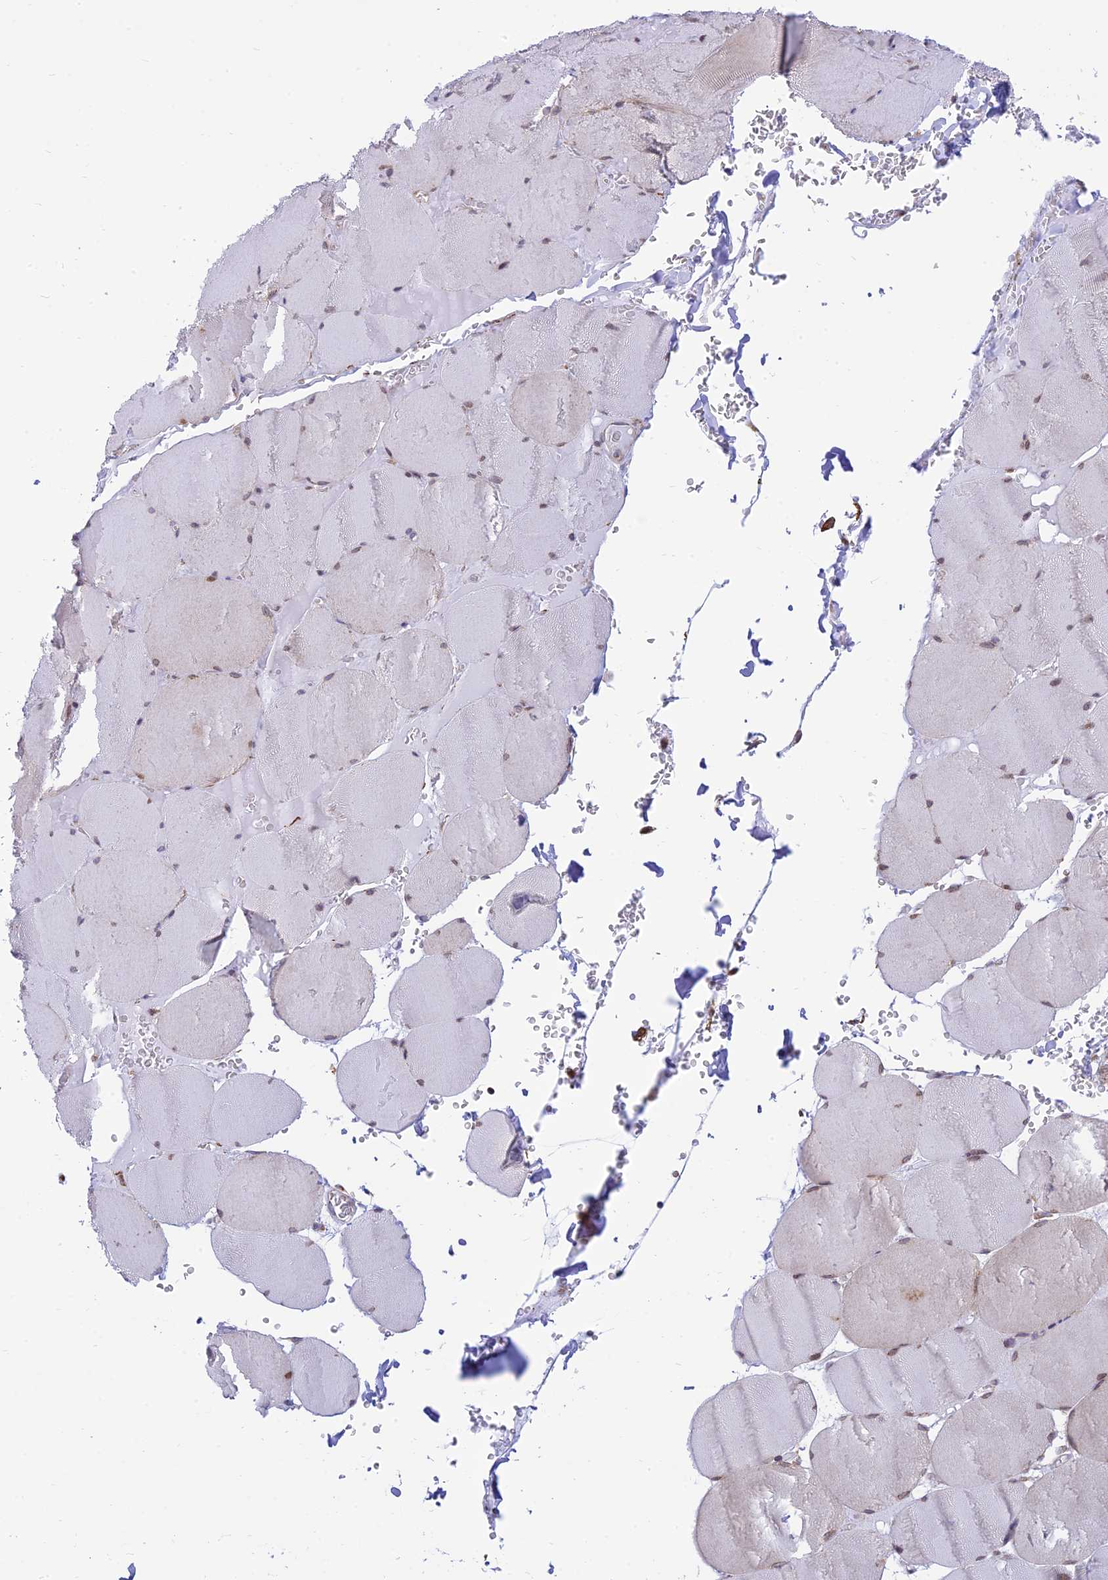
{"staining": {"intensity": "weak", "quantity": "25%-75%", "location": "nuclear"}, "tissue": "skeletal muscle", "cell_type": "Myocytes", "image_type": "normal", "snomed": [{"axis": "morphology", "description": "Normal tissue, NOS"}, {"axis": "topography", "description": "Skeletal muscle"}, {"axis": "topography", "description": "Head-Neck"}], "caption": "The image exhibits a brown stain indicating the presence of a protein in the nuclear of myocytes in skeletal muscle. (brown staining indicates protein expression, while blue staining denotes nuclei).", "gene": "HOOK2", "patient": {"sex": "male", "age": 66}}